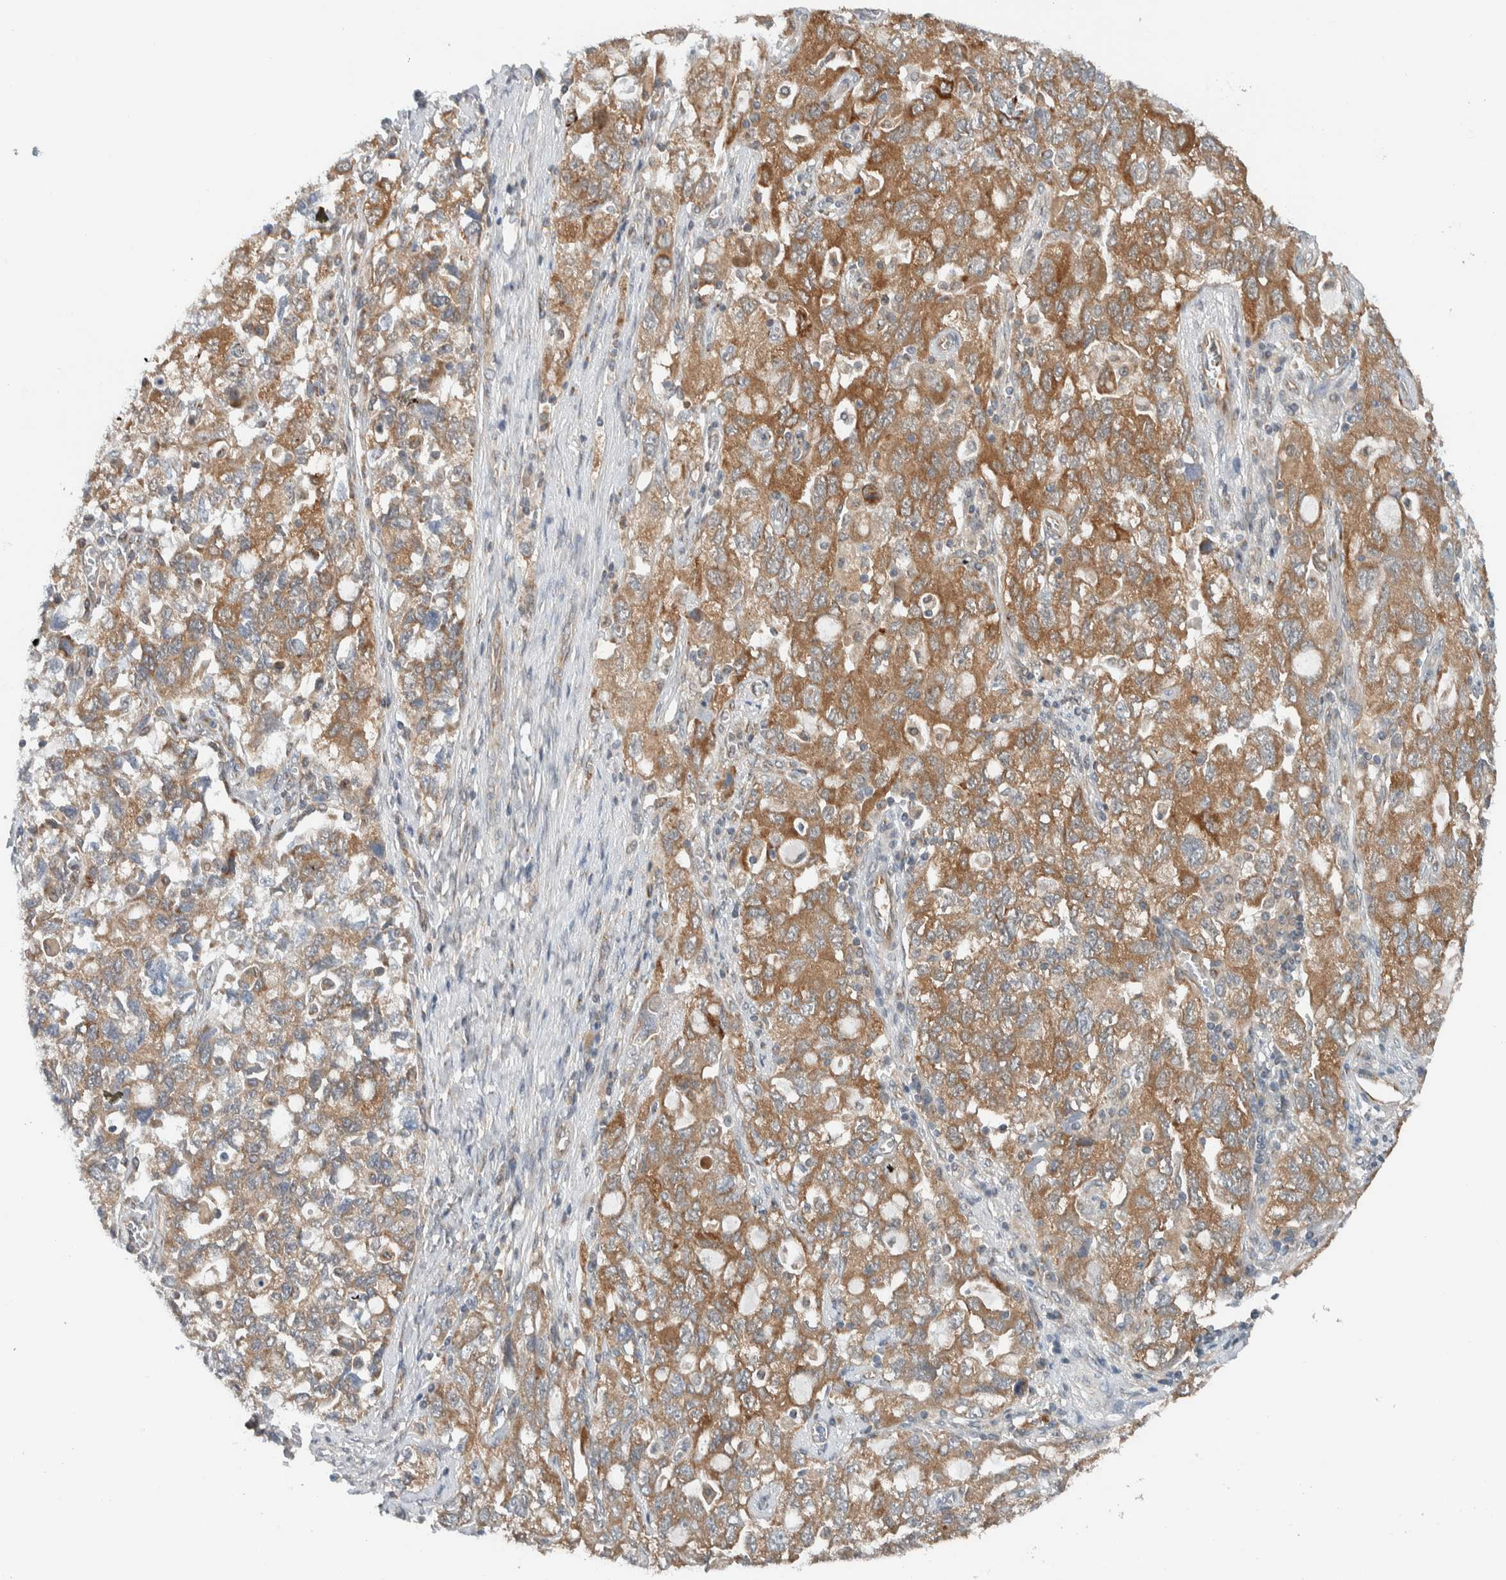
{"staining": {"intensity": "moderate", "quantity": ">75%", "location": "cytoplasmic/membranous"}, "tissue": "ovarian cancer", "cell_type": "Tumor cells", "image_type": "cancer", "snomed": [{"axis": "morphology", "description": "Carcinoma, NOS"}, {"axis": "morphology", "description": "Cystadenocarcinoma, serous, NOS"}, {"axis": "topography", "description": "Ovary"}], "caption": "Immunohistochemistry of serous cystadenocarcinoma (ovarian) demonstrates medium levels of moderate cytoplasmic/membranous positivity in about >75% of tumor cells.", "gene": "RERE", "patient": {"sex": "female", "age": 69}}